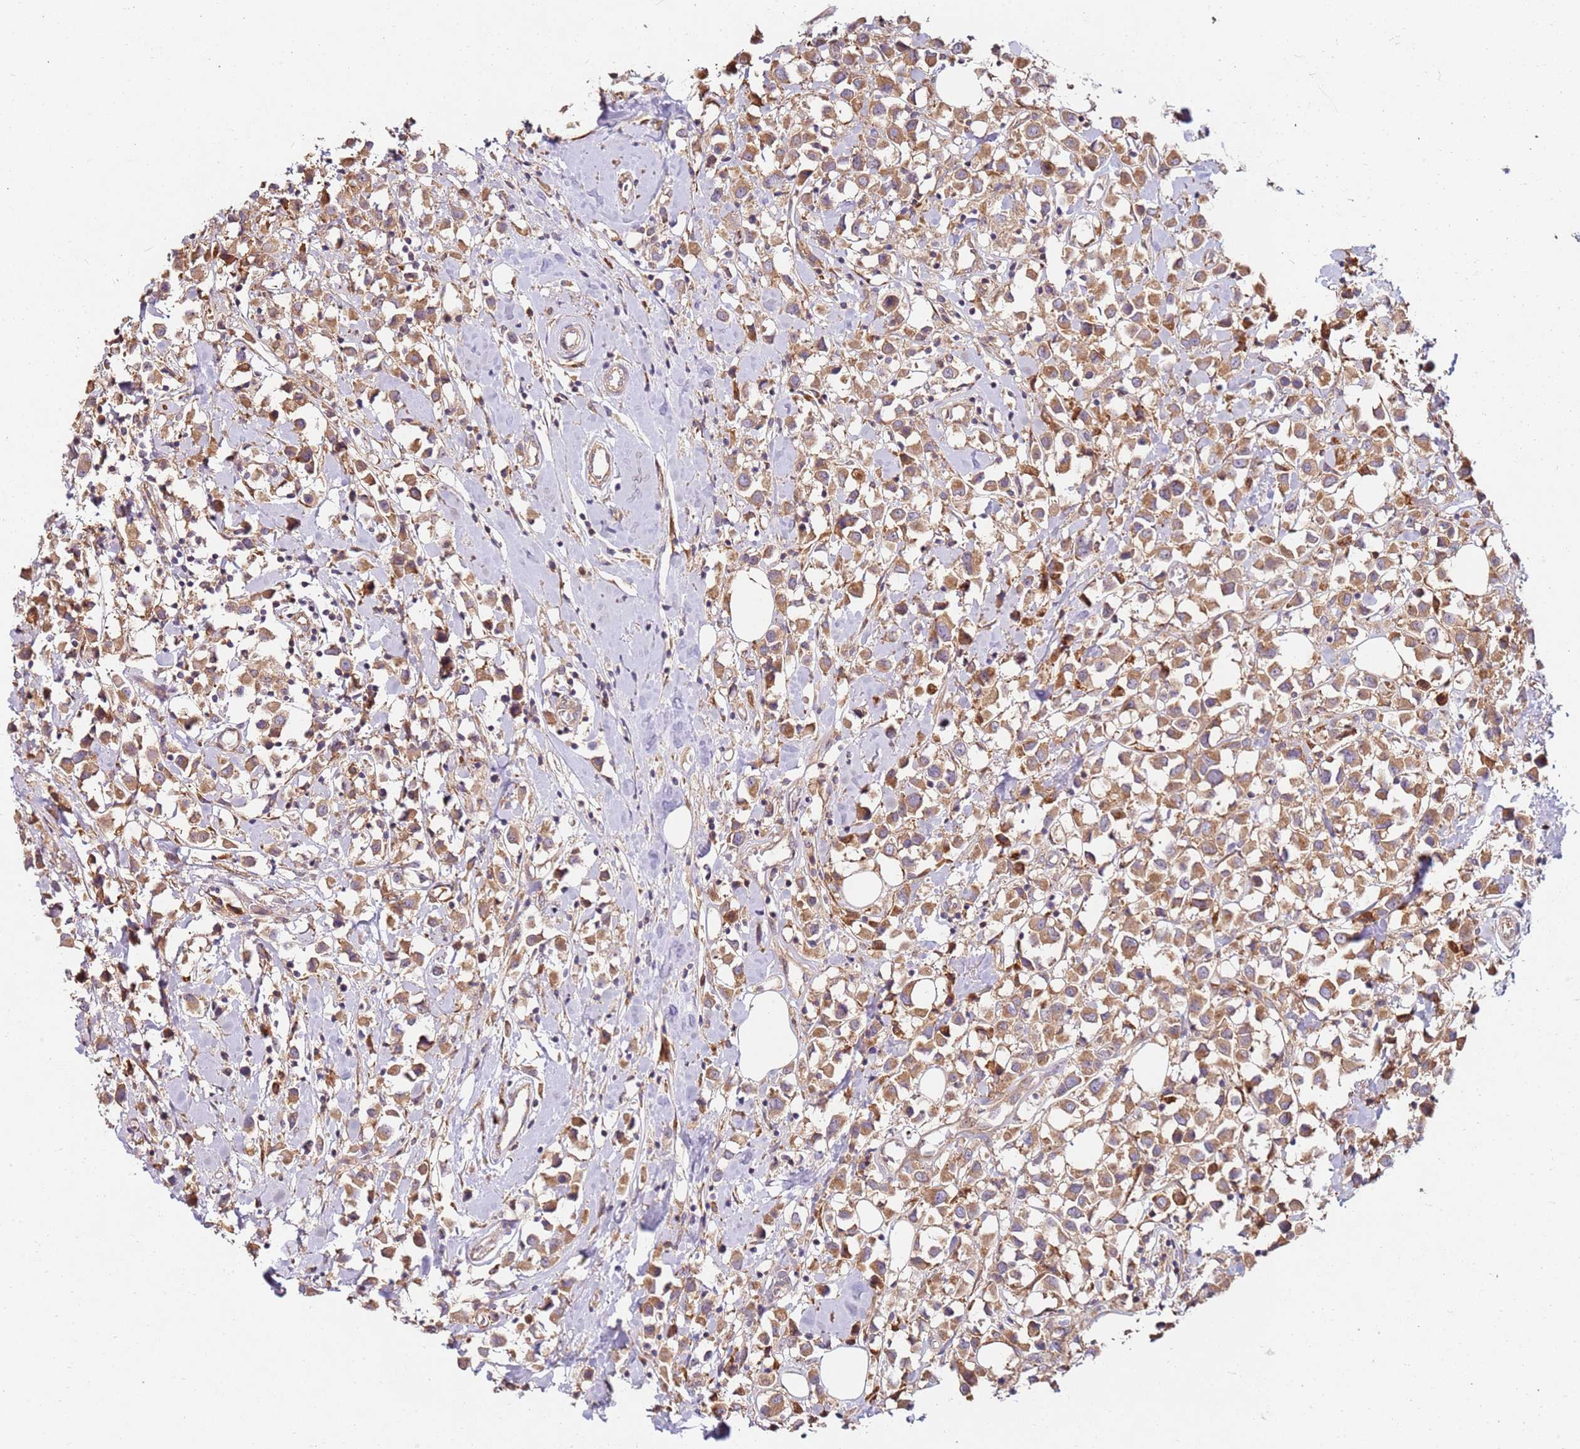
{"staining": {"intensity": "moderate", "quantity": ">75%", "location": "cytoplasmic/membranous"}, "tissue": "breast cancer", "cell_type": "Tumor cells", "image_type": "cancer", "snomed": [{"axis": "morphology", "description": "Duct carcinoma"}, {"axis": "topography", "description": "Breast"}], "caption": "Breast intraductal carcinoma stained with a protein marker reveals moderate staining in tumor cells.", "gene": "RPS3A", "patient": {"sex": "female", "age": 61}}